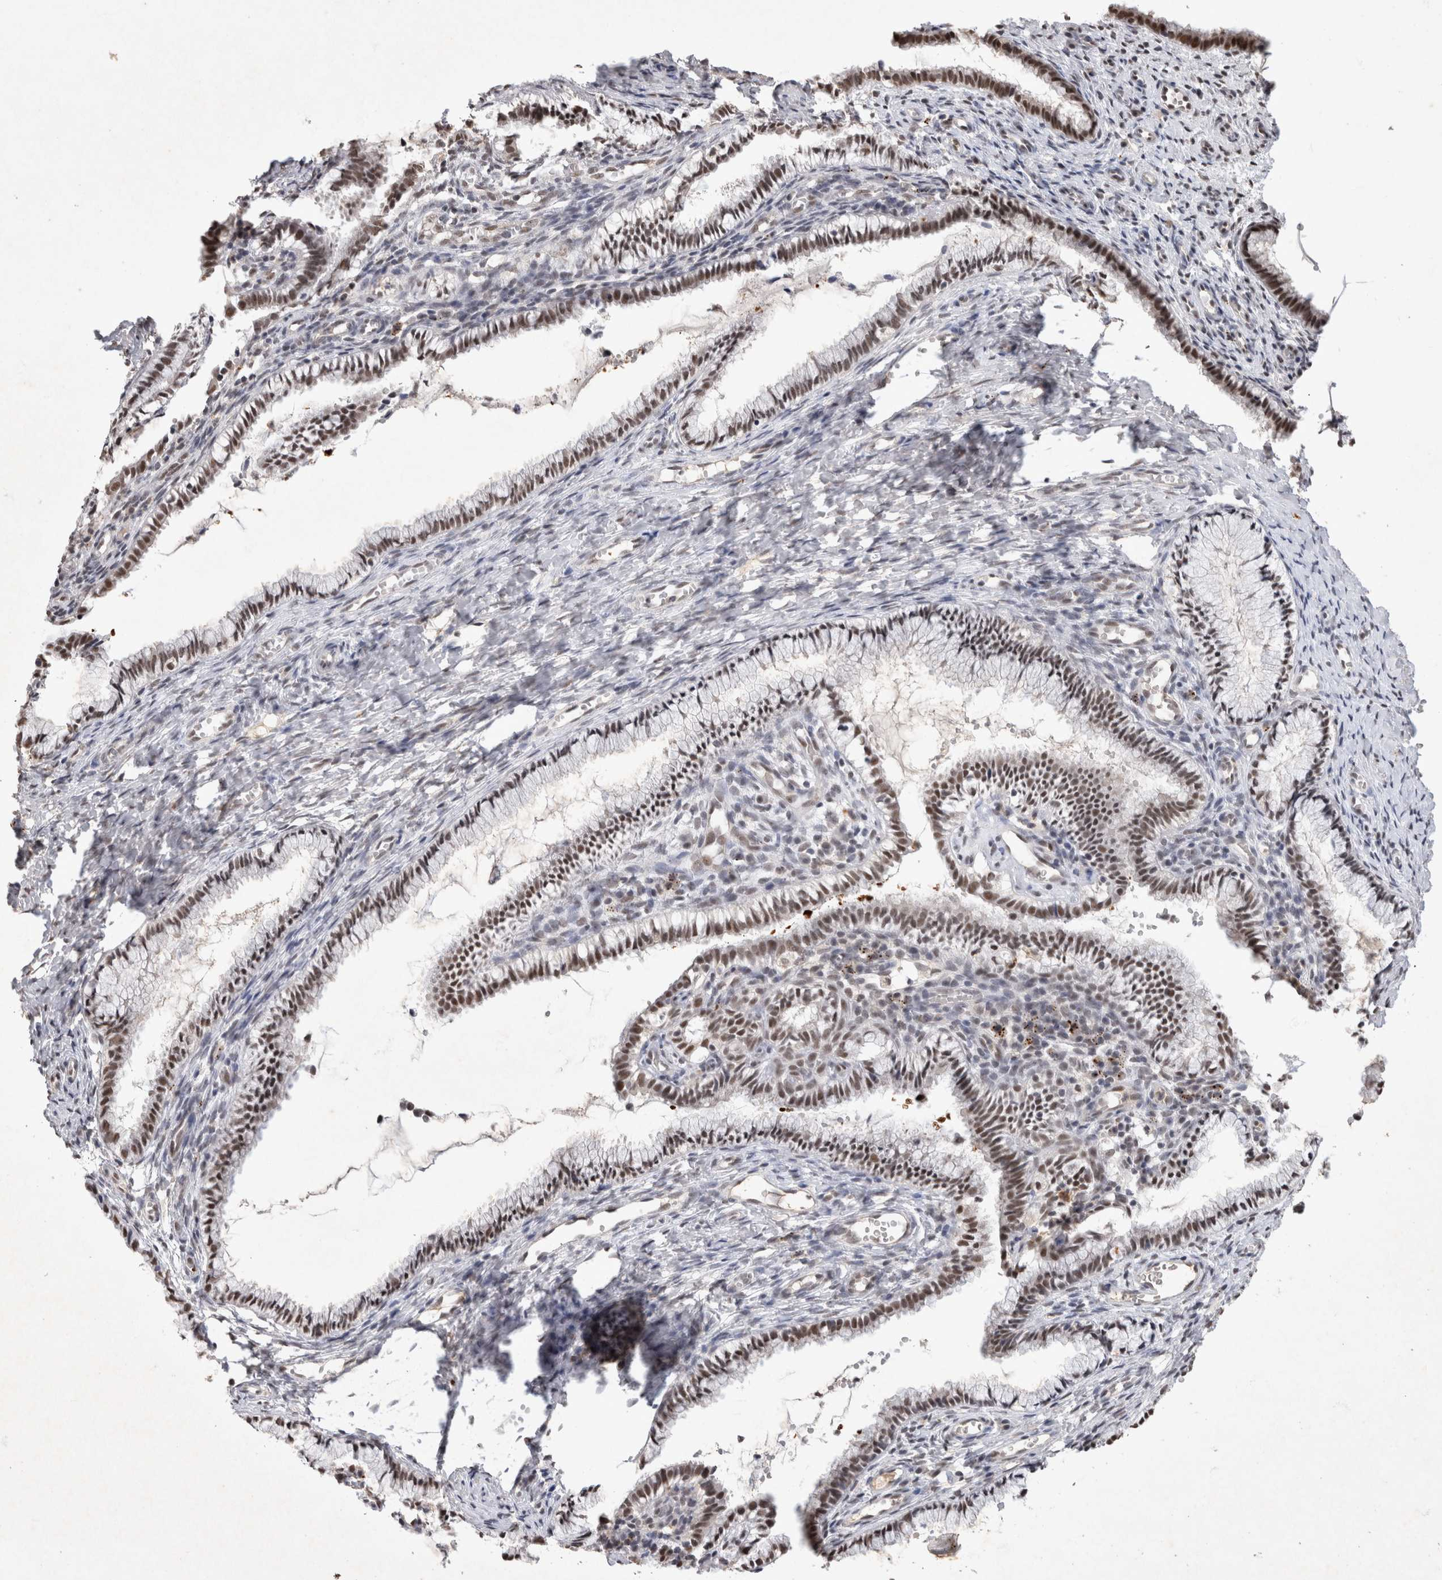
{"staining": {"intensity": "moderate", "quantity": ">75%", "location": "nuclear"}, "tissue": "cervix", "cell_type": "Glandular cells", "image_type": "normal", "snomed": [{"axis": "morphology", "description": "Normal tissue, NOS"}, {"axis": "topography", "description": "Cervix"}], "caption": "Immunohistochemistry (IHC) (DAB (3,3'-diaminobenzidine)) staining of unremarkable human cervix exhibits moderate nuclear protein expression in about >75% of glandular cells.", "gene": "XRCC5", "patient": {"sex": "female", "age": 27}}